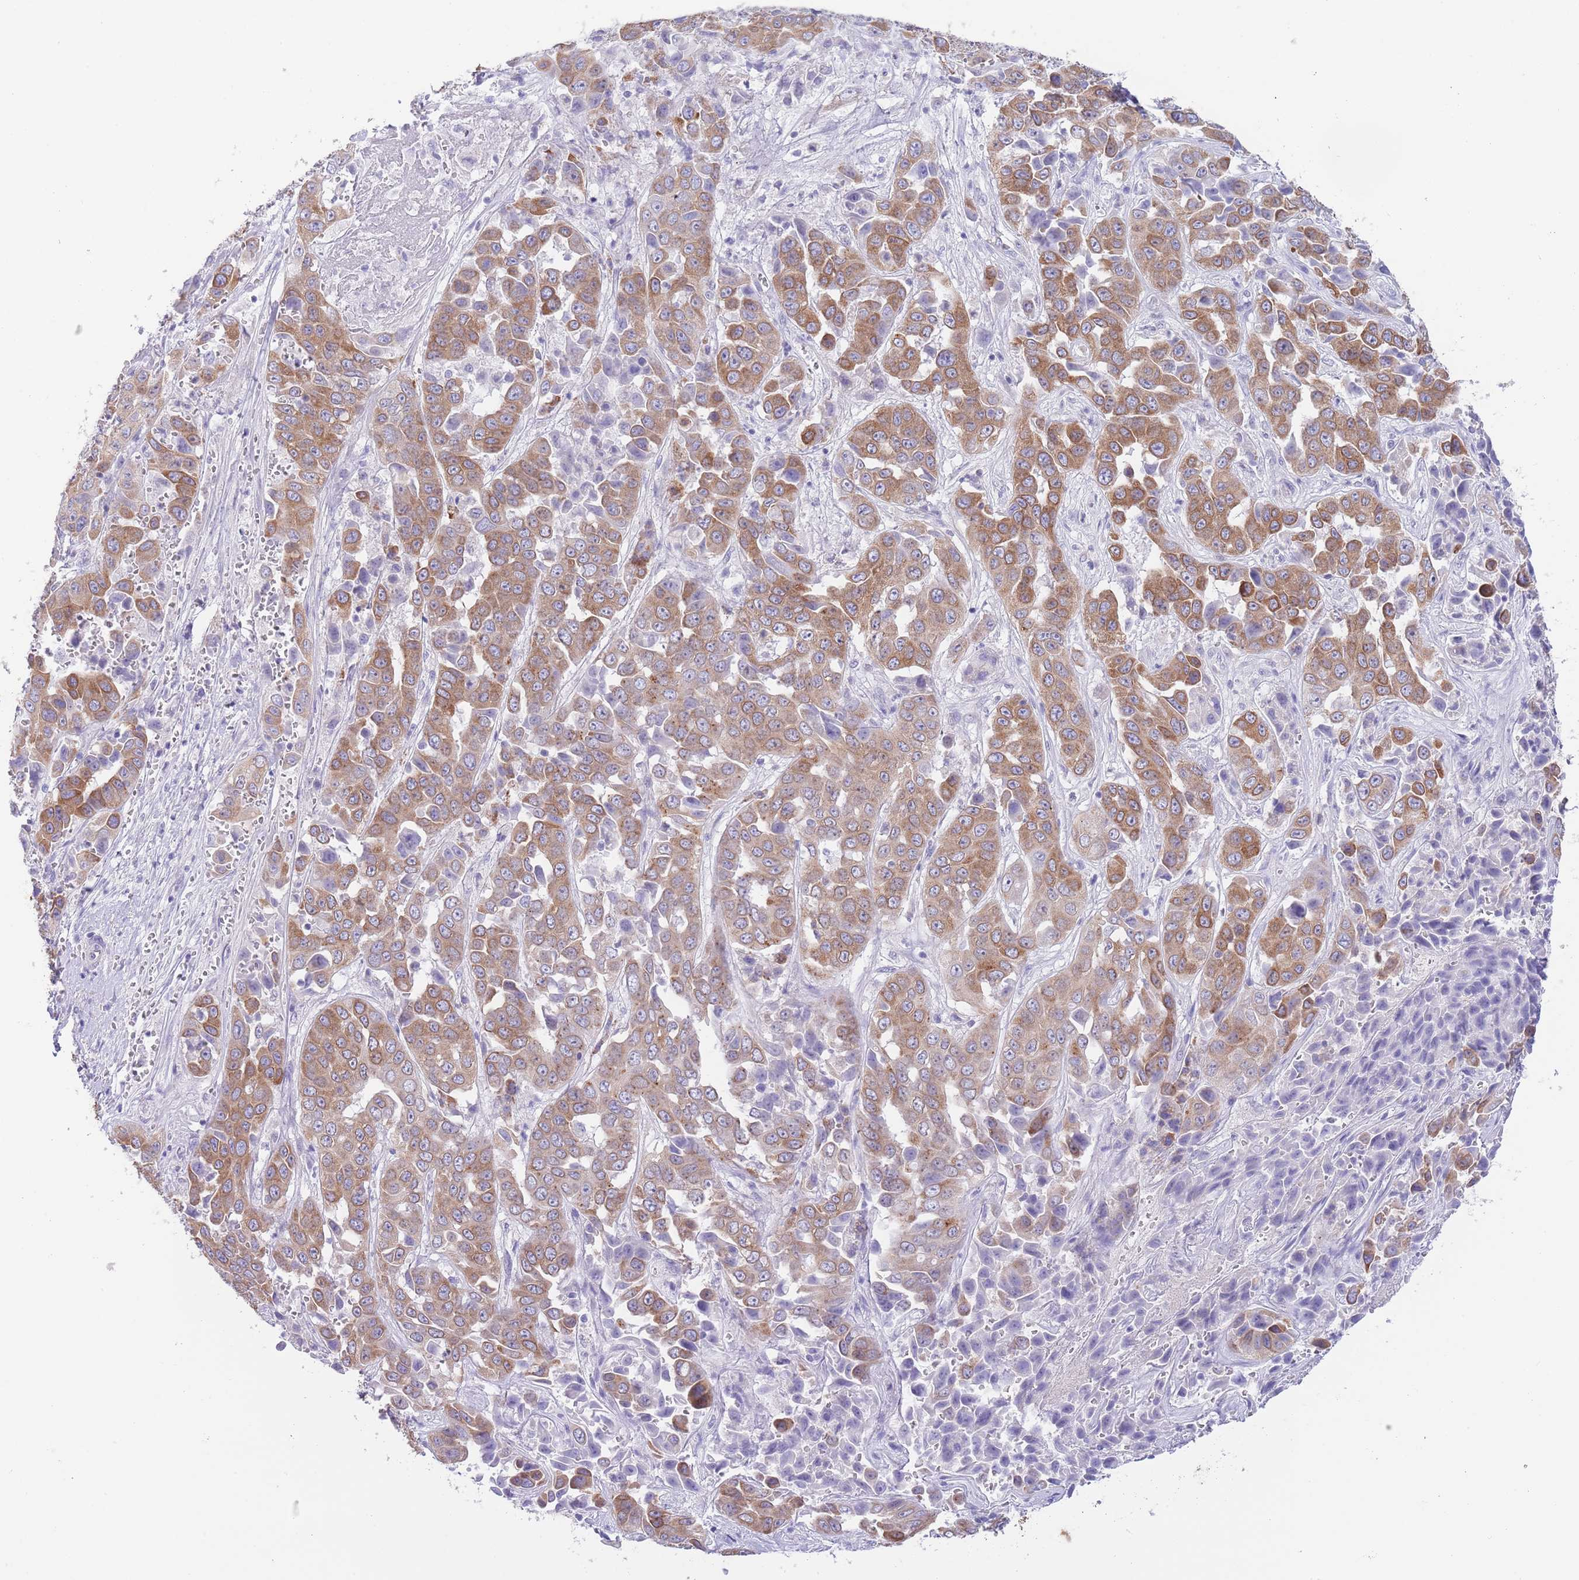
{"staining": {"intensity": "moderate", "quantity": ">75%", "location": "cytoplasmic/membranous"}, "tissue": "liver cancer", "cell_type": "Tumor cells", "image_type": "cancer", "snomed": [{"axis": "morphology", "description": "Cholangiocarcinoma"}, {"axis": "topography", "description": "Liver"}], "caption": "Immunohistochemistry image of neoplastic tissue: human liver cholangiocarcinoma stained using IHC exhibits medium levels of moderate protein expression localized specifically in the cytoplasmic/membranous of tumor cells, appearing as a cytoplasmic/membranous brown color.", "gene": "EBPL", "patient": {"sex": "female", "age": 52}}